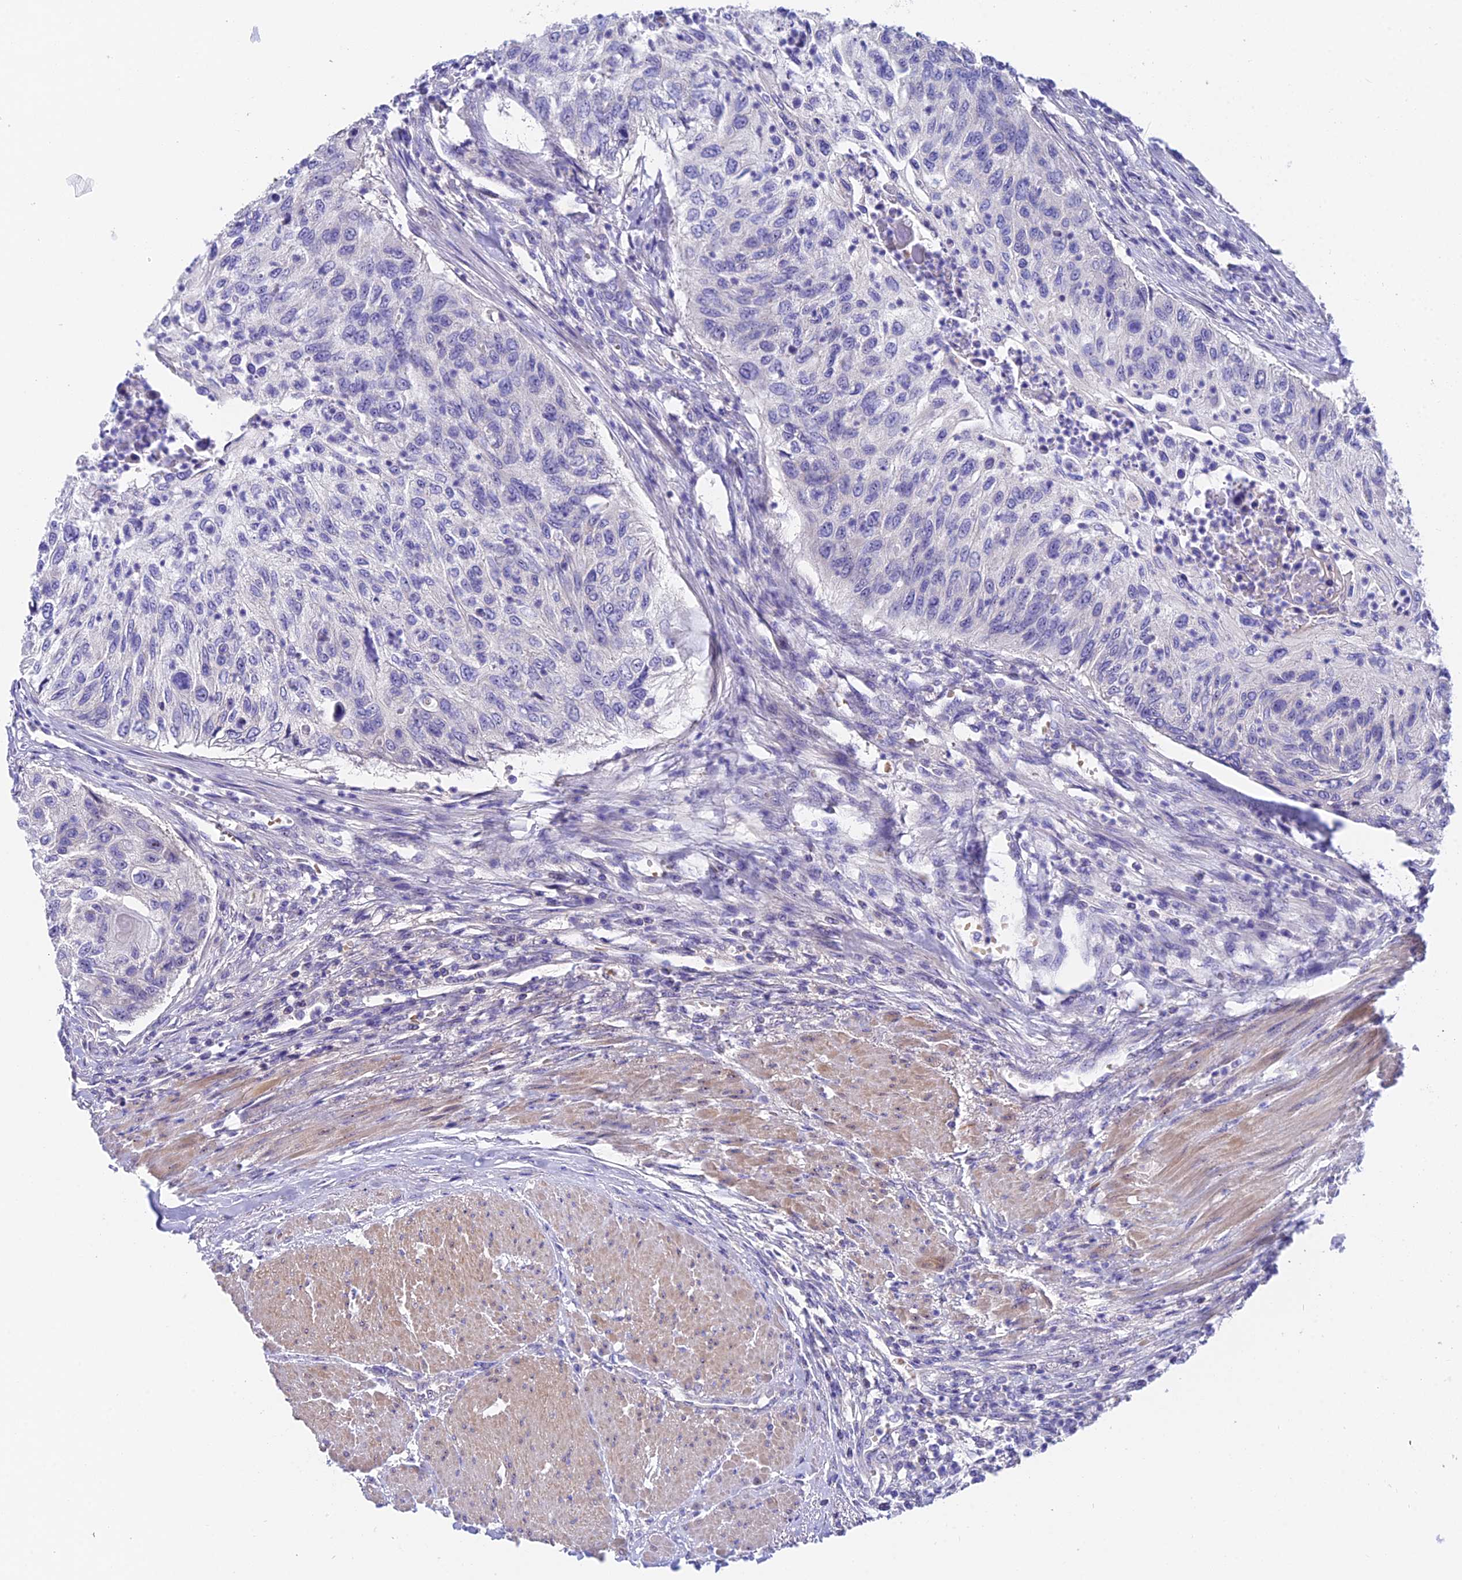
{"staining": {"intensity": "negative", "quantity": "none", "location": "none"}, "tissue": "urothelial cancer", "cell_type": "Tumor cells", "image_type": "cancer", "snomed": [{"axis": "morphology", "description": "Urothelial carcinoma, High grade"}, {"axis": "topography", "description": "Urinary bladder"}], "caption": "An image of high-grade urothelial carcinoma stained for a protein reveals no brown staining in tumor cells. The staining is performed using DAB brown chromogen with nuclei counter-stained in using hematoxylin.", "gene": "DUSP29", "patient": {"sex": "female", "age": 60}}